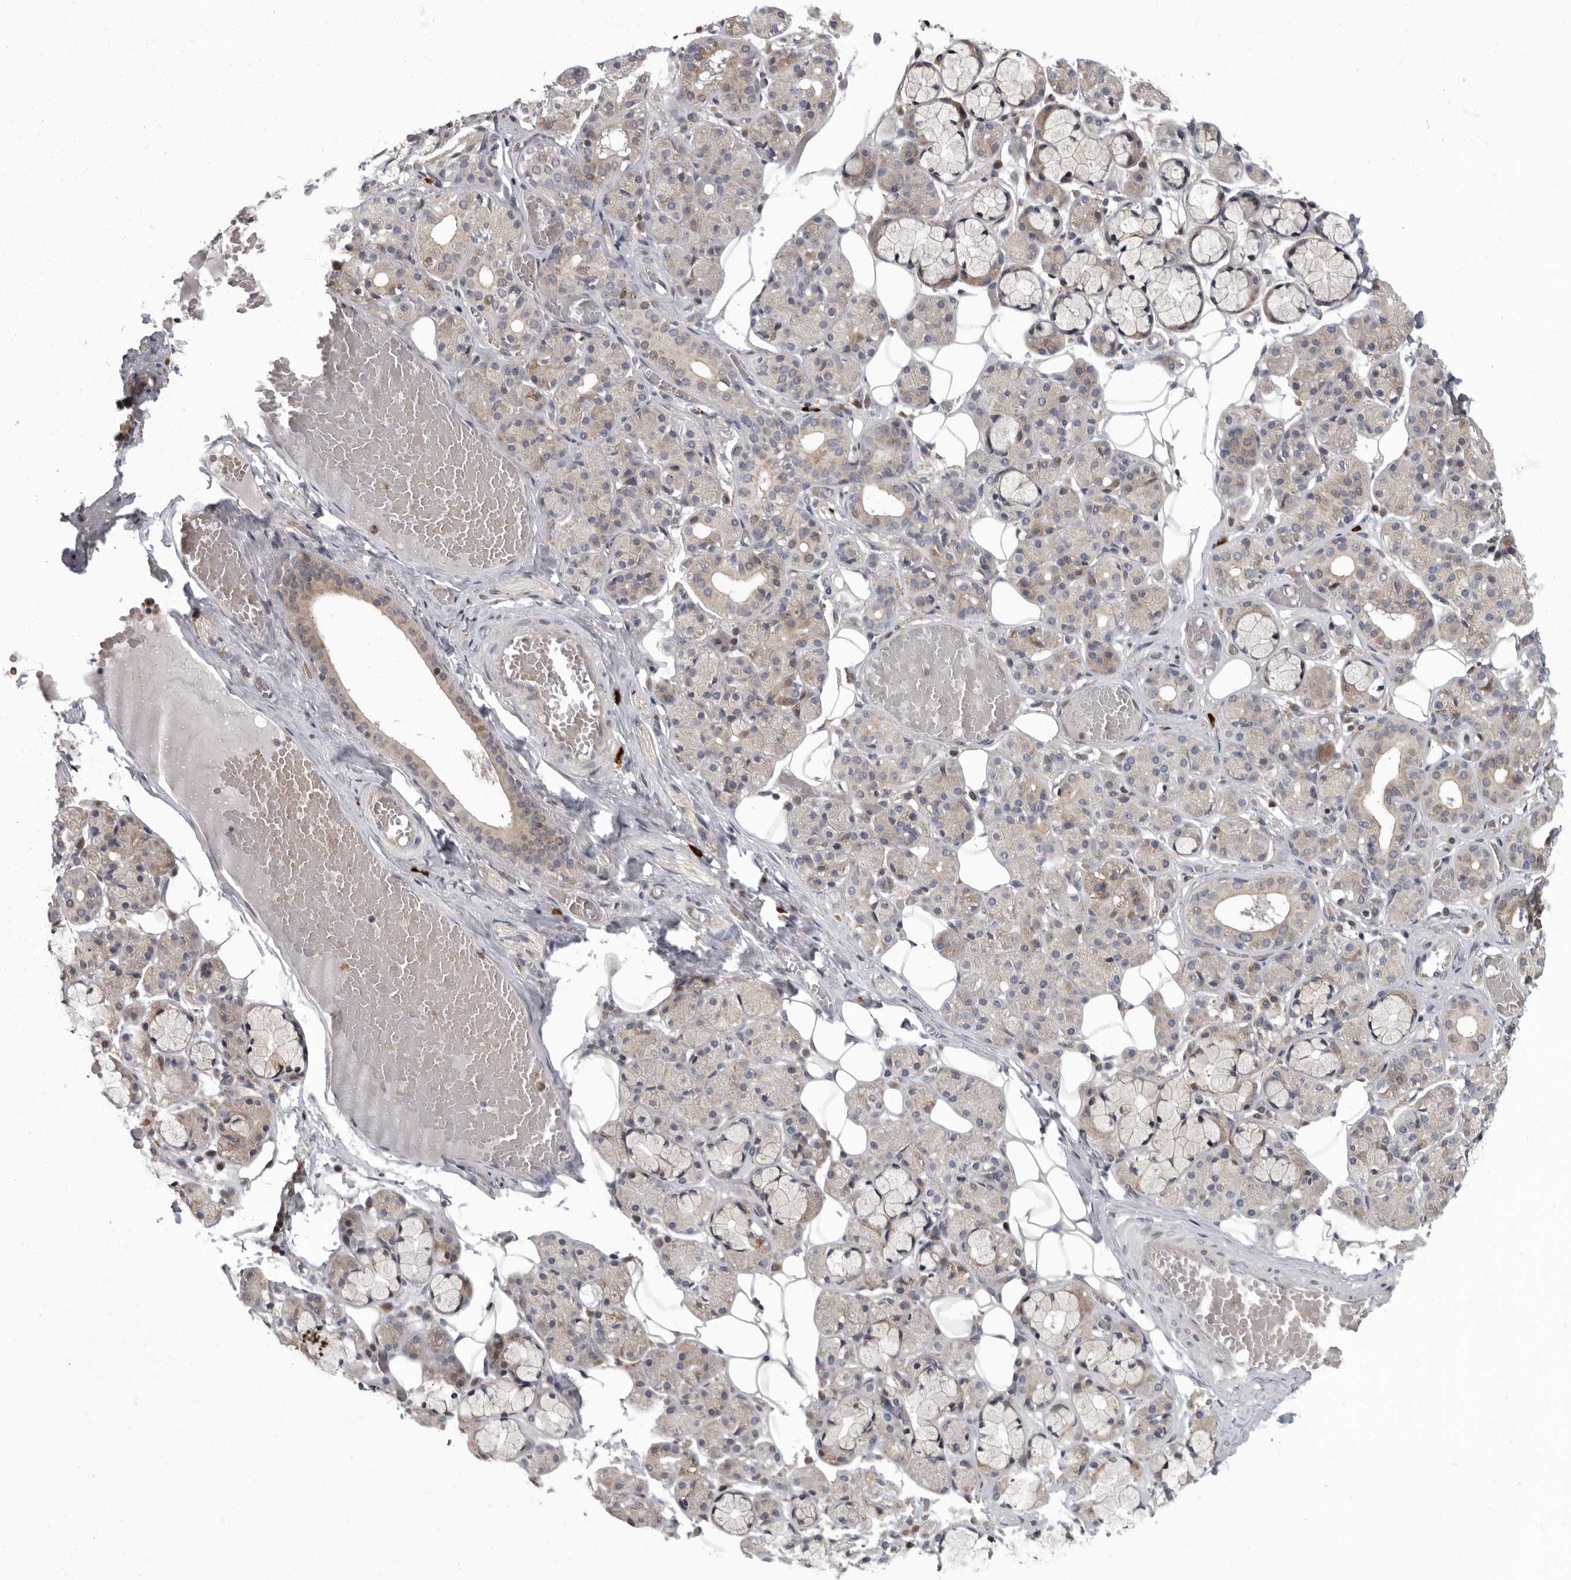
{"staining": {"intensity": "weak", "quantity": "25%-75%", "location": "cytoplasmic/membranous"}, "tissue": "salivary gland", "cell_type": "Glandular cells", "image_type": "normal", "snomed": [{"axis": "morphology", "description": "Normal tissue, NOS"}, {"axis": "topography", "description": "Salivary gland"}], "caption": "Benign salivary gland was stained to show a protein in brown. There is low levels of weak cytoplasmic/membranous expression in about 25%-75% of glandular cells.", "gene": "PDCD11", "patient": {"sex": "male", "age": 63}}